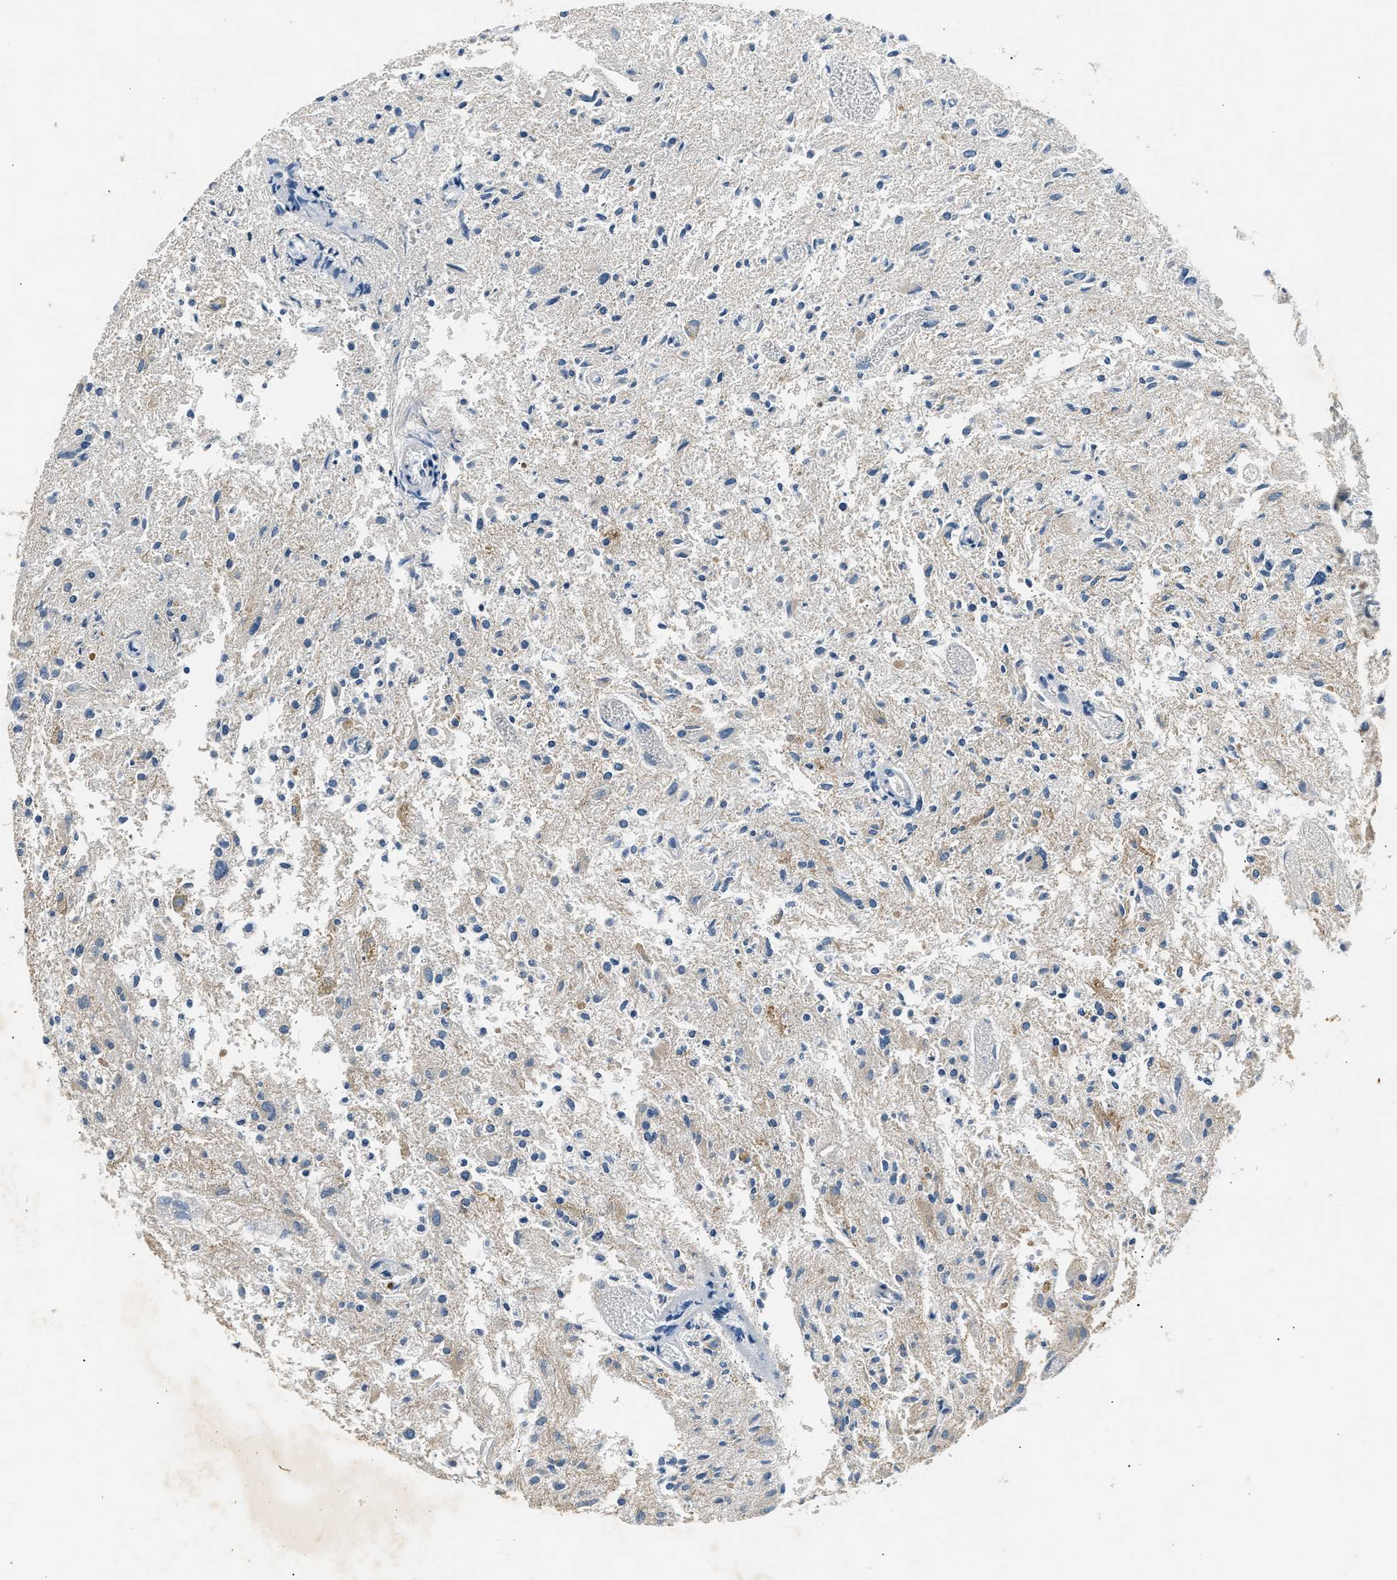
{"staining": {"intensity": "negative", "quantity": "none", "location": "none"}, "tissue": "glioma", "cell_type": "Tumor cells", "image_type": "cancer", "snomed": [{"axis": "morphology", "description": "Glioma, malignant, High grade"}, {"axis": "topography", "description": "Brain"}], "caption": "An immunohistochemistry (IHC) photomicrograph of malignant glioma (high-grade) is shown. There is no staining in tumor cells of malignant glioma (high-grade). (Stains: DAB (3,3'-diaminobenzidine) immunohistochemistry with hematoxylin counter stain, Microscopy: brightfield microscopy at high magnification).", "gene": "INHA", "patient": {"sex": "female", "age": 59}}